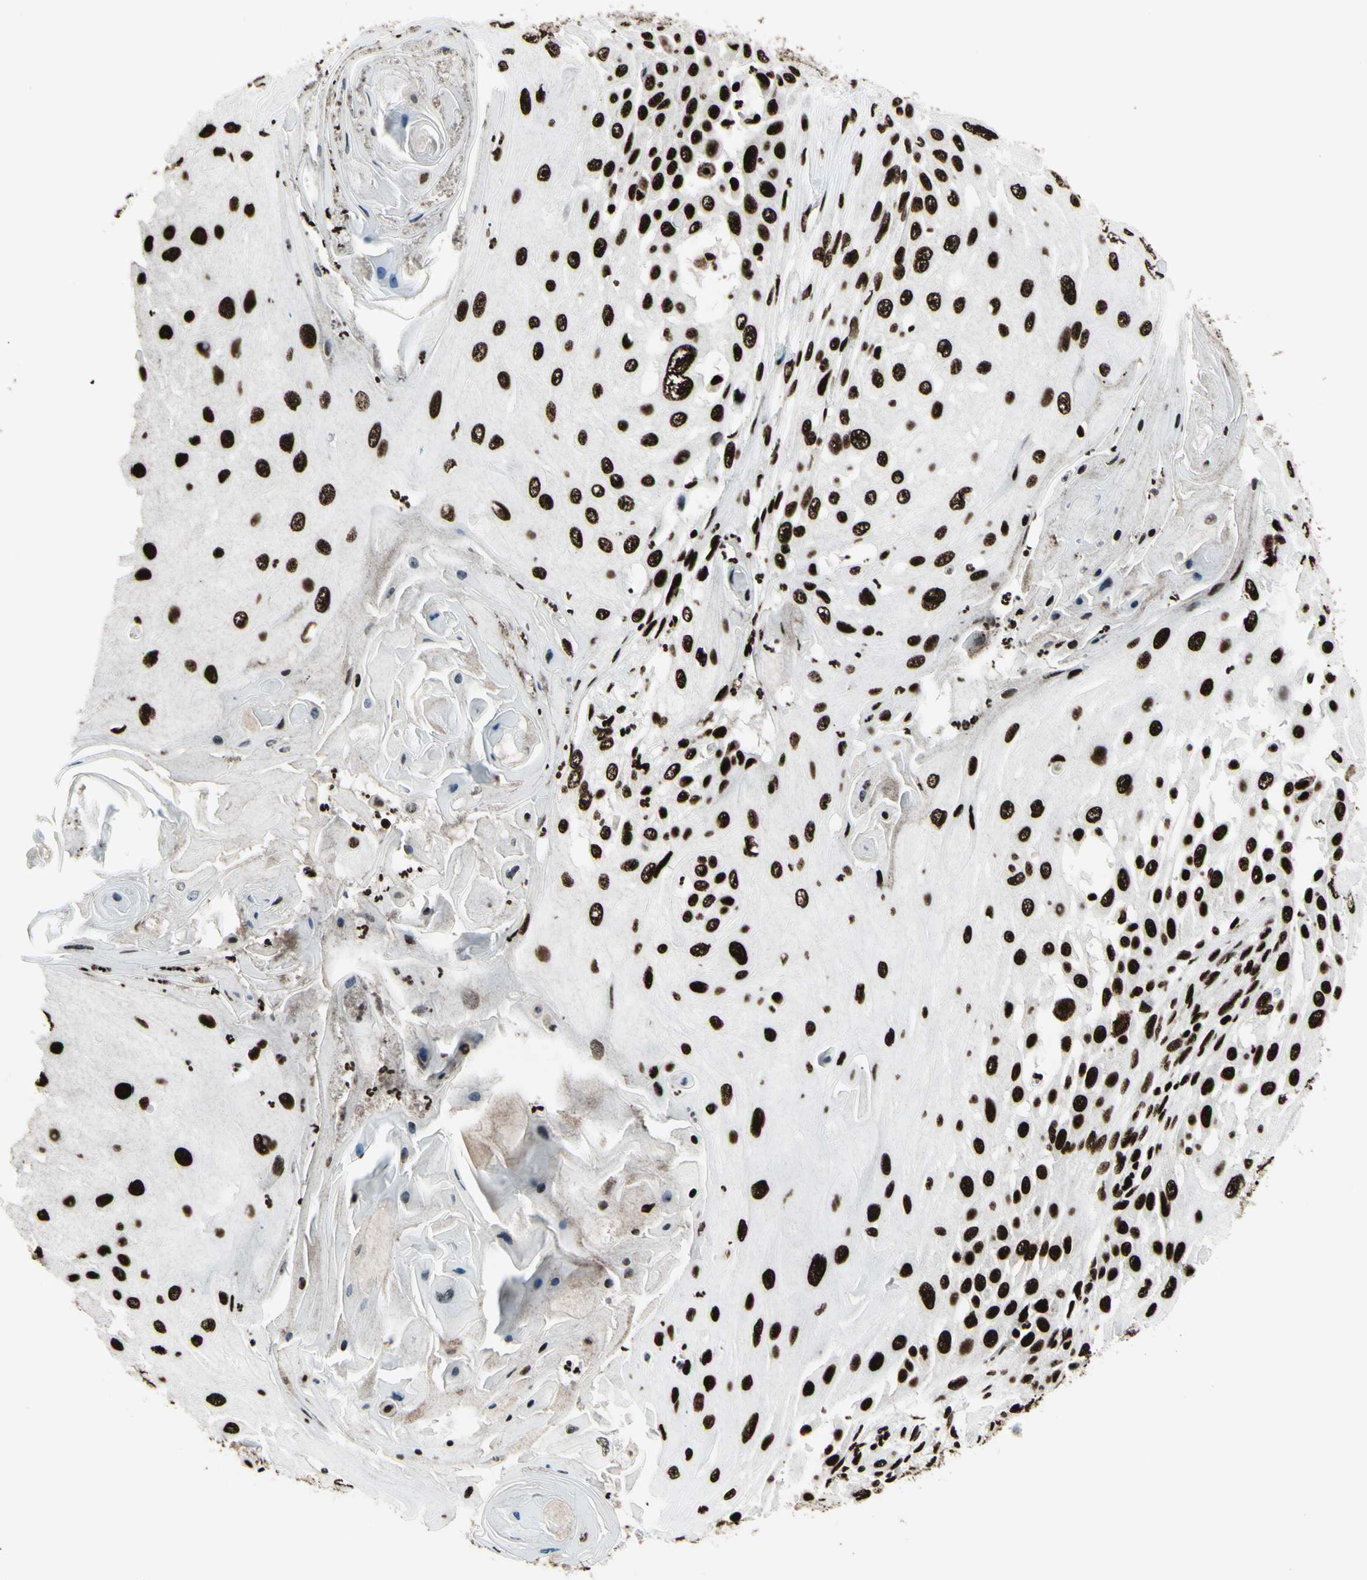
{"staining": {"intensity": "strong", "quantity": ">75%", "location": "nuclear"}, "tissue": "skin cancer", "cell_type": "Tumor cells", "image_type": "cancer", "snomed": [{"axis": "morphology", "description": "Squamous cell carcinoma, NOS"}, {"axis": "topography", "description": "Skin"}], "caption": "Brown immunohistochemical staining in human skin cancer displays strong nuclear staining in approximately >75% of tumor cells. The protein of interest is shown in brown color, while the nuclei are stained blue.", "gene": "U2AF2", "patient": {"sex": "female", "age": 44}}